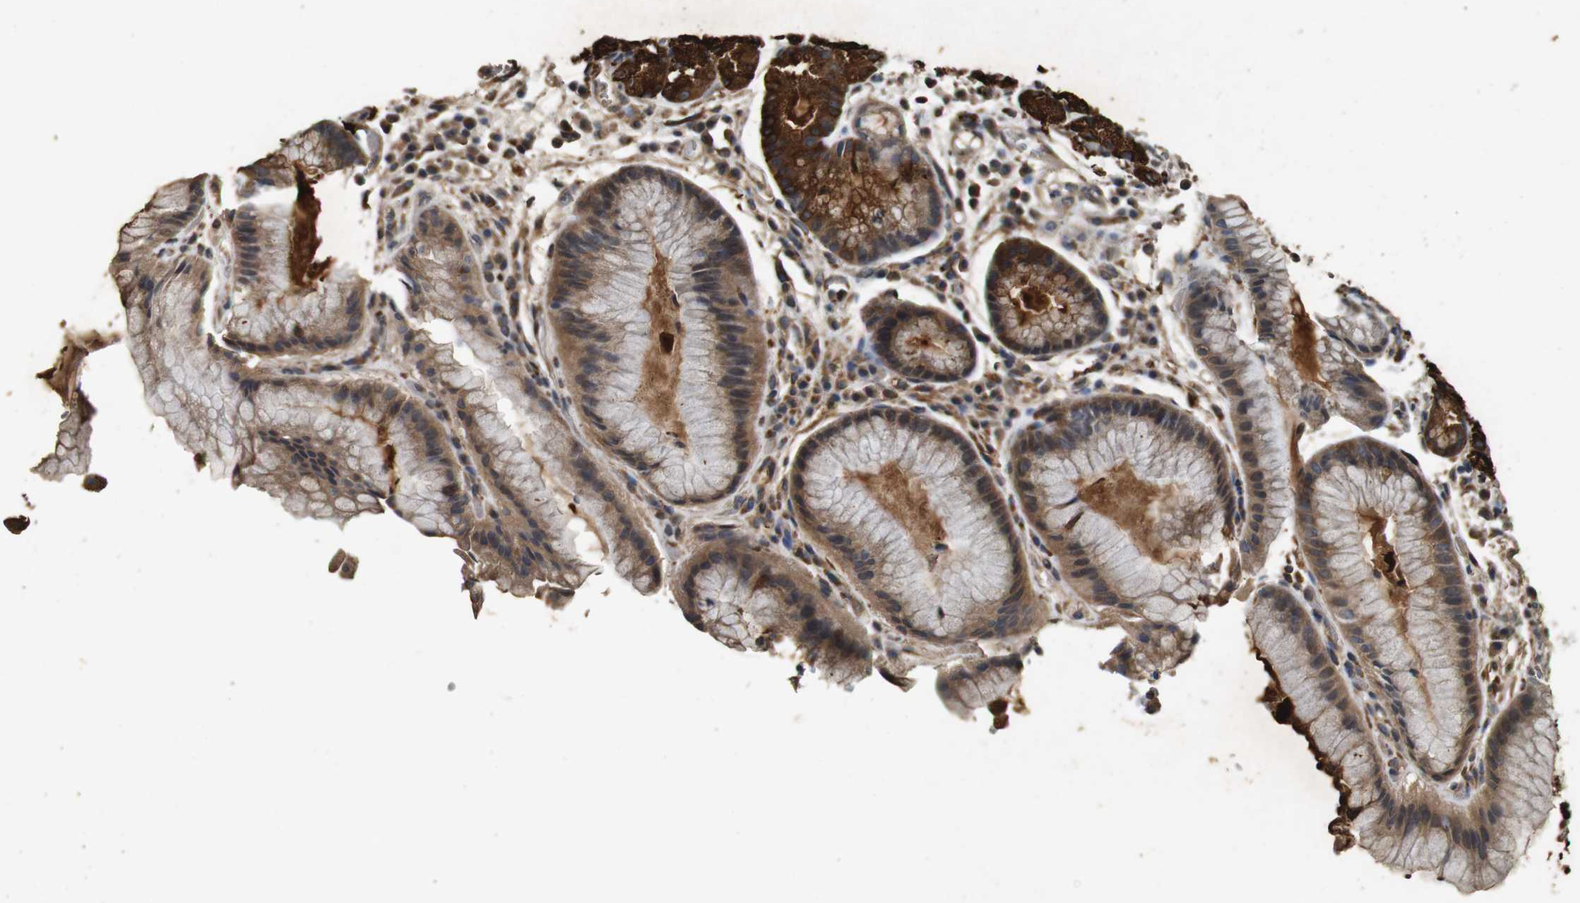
{"staining": {"intensity": "strong", "quantity": "25%-75%", "location": "cytoplasmic/membranous"}, "tissue": "stomach", "cell_type": "Glandular cells", "image_type": "normal", "snomed": [{"axis": "morphology", "description": "Normal tissue, NOS"}, {"axis": "topography", "description": "Stomach, upper"}], "caption": "Stomach stained for a protein (brown) shows strong cytoplasmic/membranous positive expression in approximately 25%-75% of glandular cells.", "gene": "CNPY4", "patient": {"sex": "male", "age": 72}}